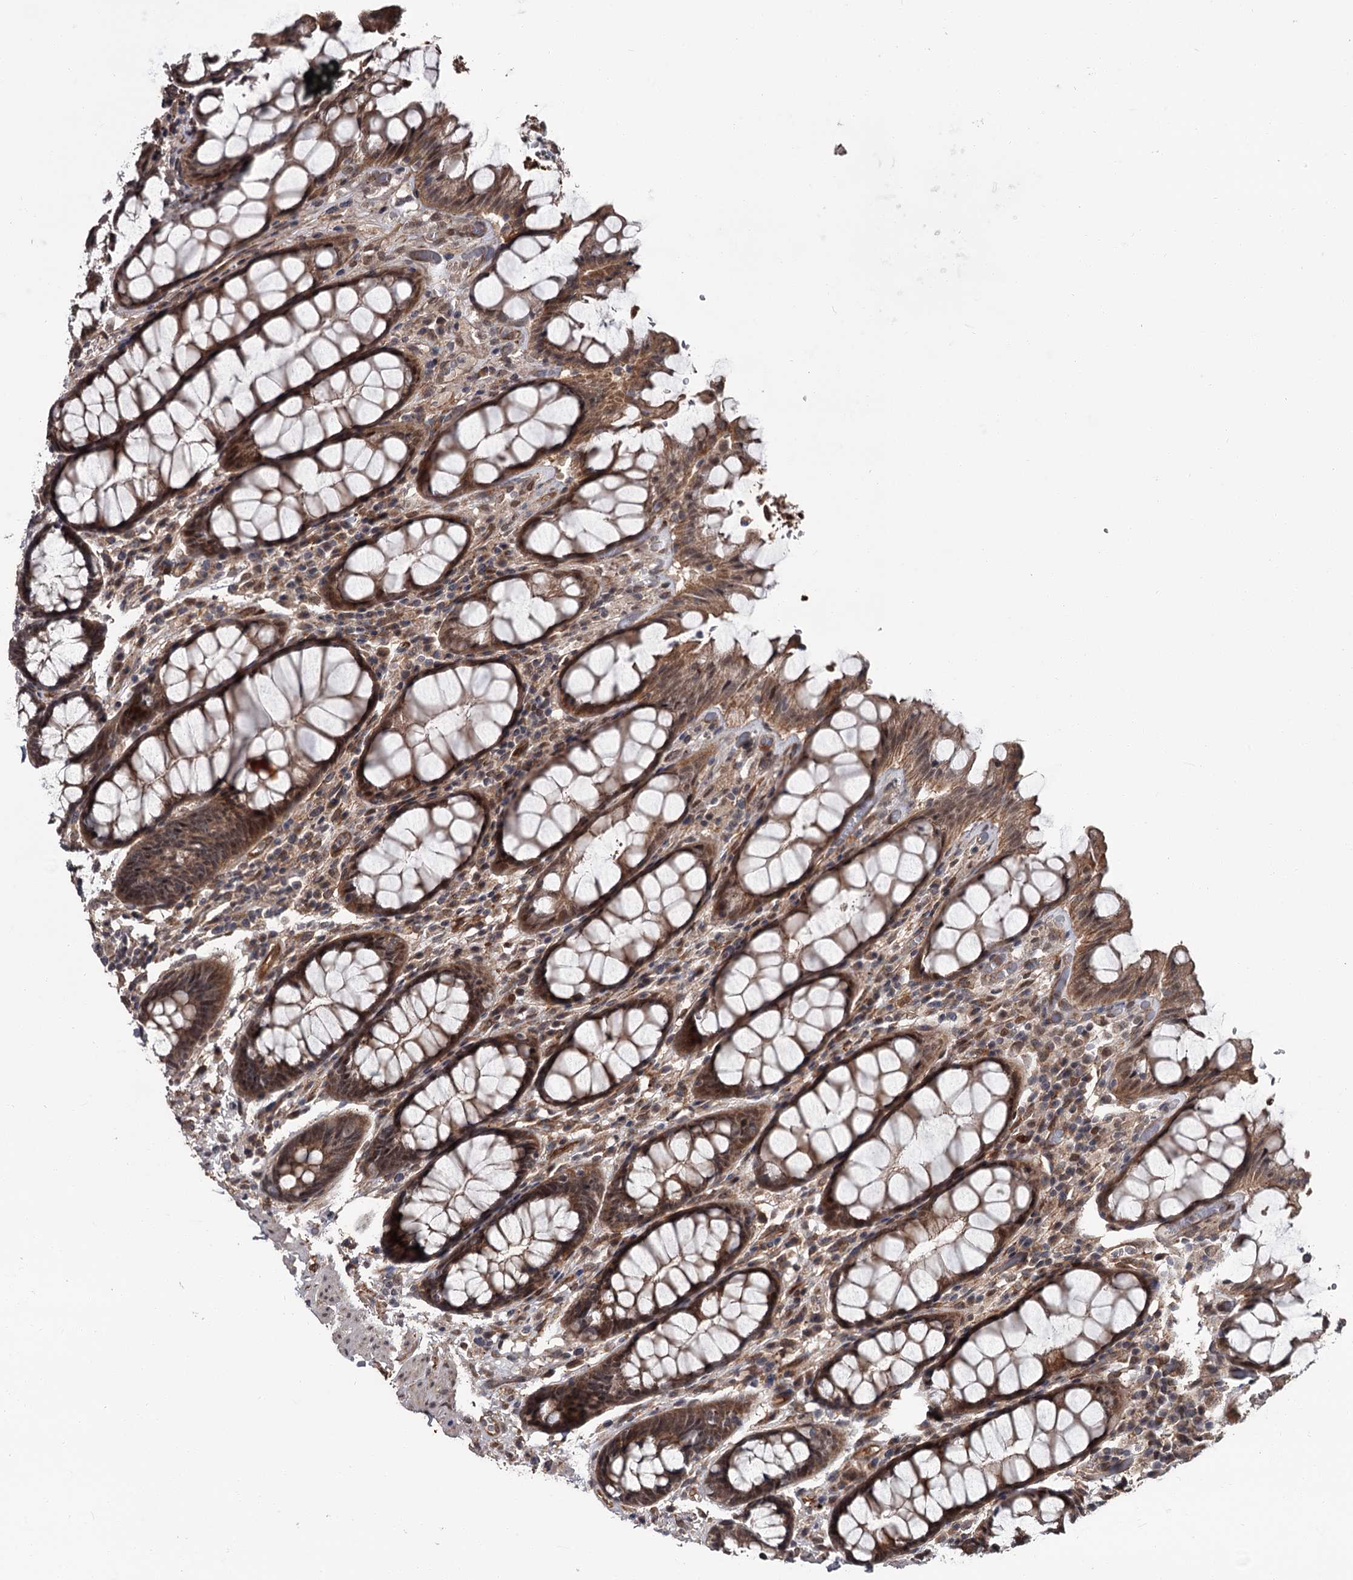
{"staining": {"intensity": "moderate", "quantity": ">75%", "location": "cytoplasmic/membranous,nuclear"}, "tissue": "rectum", "cell_type": "Glandular cells", "image_type": "normal", "snomed": [{"axis": "morphology", "description": "Normal tissue, NOS"}, {"axis": "topography", "description": "Rectum"}], "caption": "DAB (3,3'-diaminobenzidine) immunohistochemical staining of unremarkable rectum shows moderate cytoplasmic/membranous,nuclear protein staining in about >75% of glandular cells.", "gene": "CDC42EP2", "patient": {"sex": "male", "age": 64}}